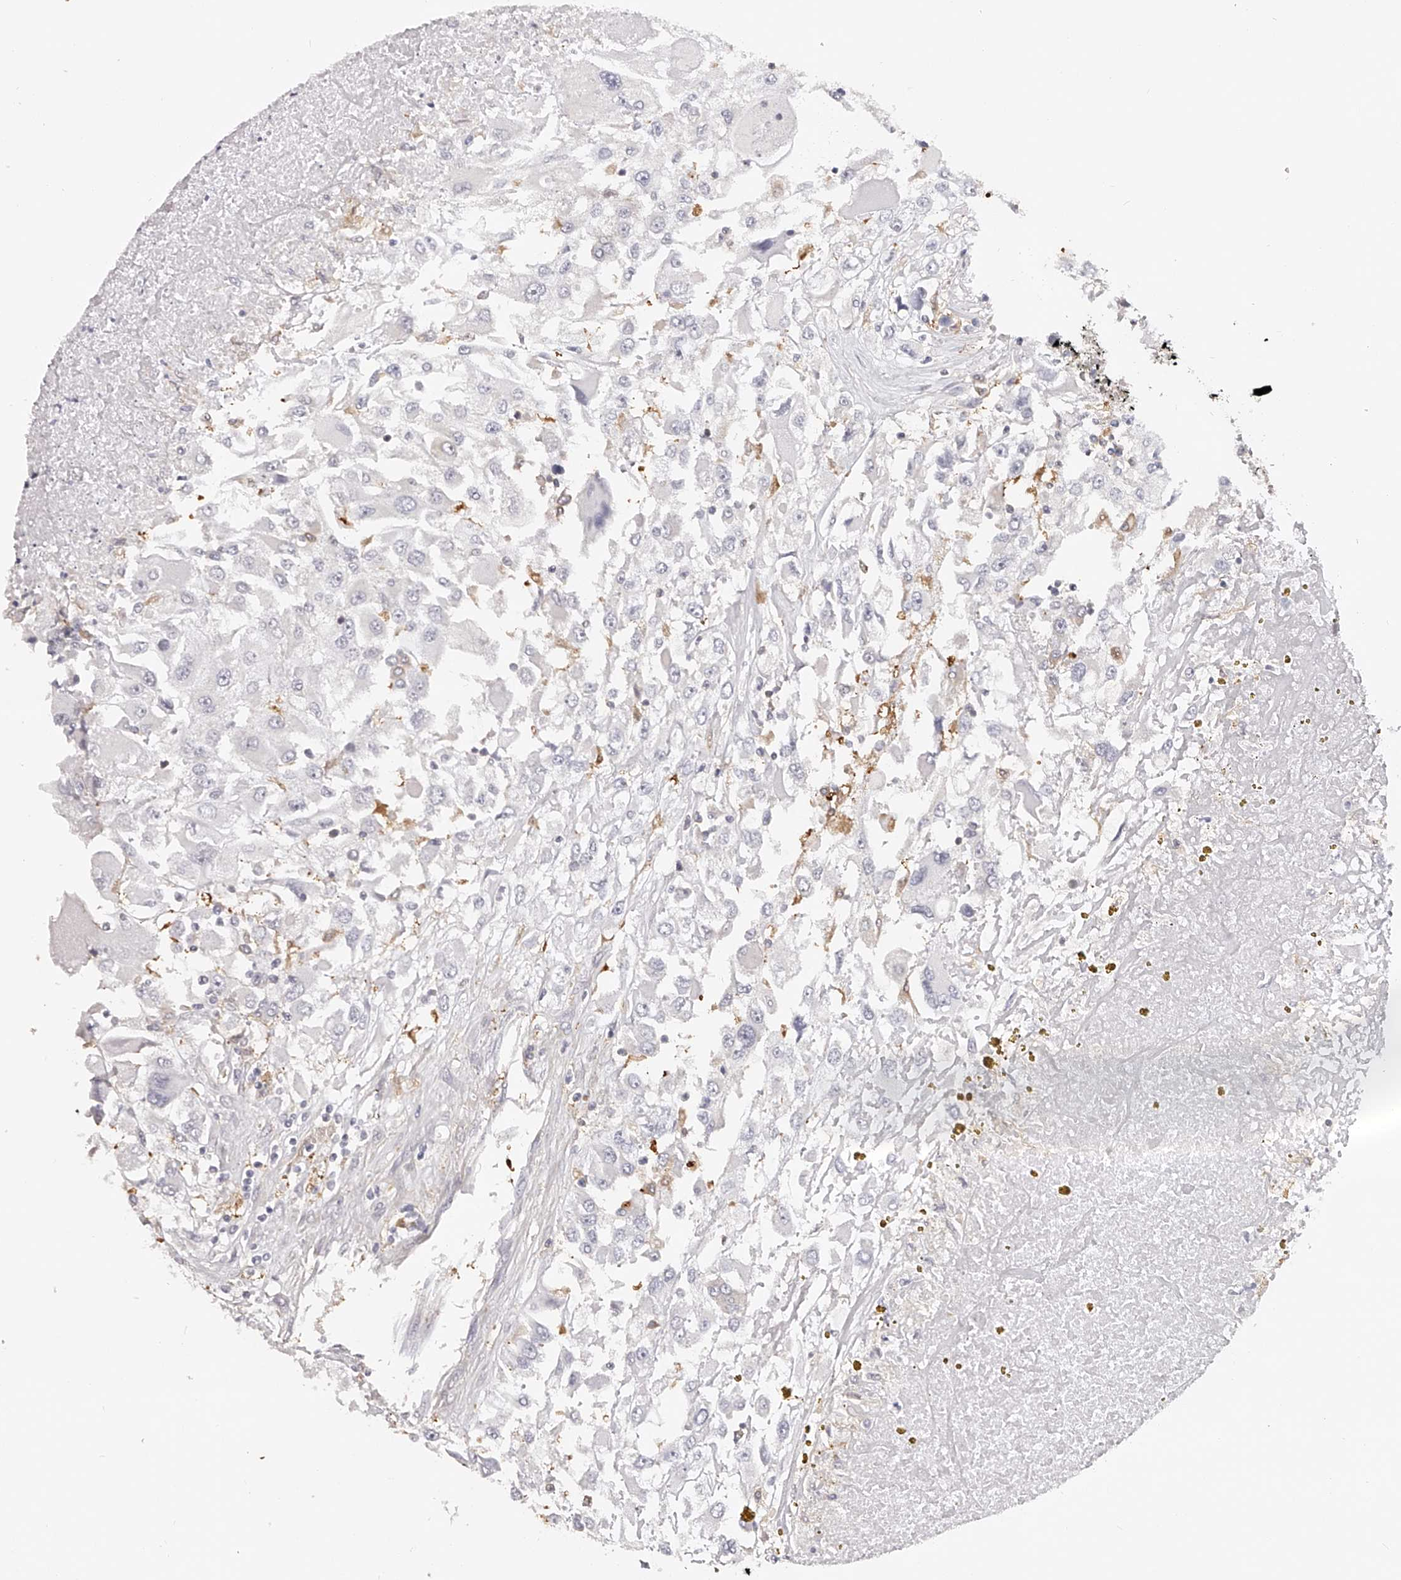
{"staining": {"intensity": "negative", "quantity": "none", "location": "none"}, "tissue": "renal cancer", "cell_type": "Tumor cells", "image_type": "cancer", "snomed": [{"axis": "morphology", "description": "Adenocarcinoma, NOS"}, {"axis": "topography", "description": "Kidney"}], "caption": "Protein analysis of renal adenocarcinoma displays no significant positivity in tumor cells. (Immunohistochemistry, brightfield microscopy, high magnification).", "gene": "LAP3", "patient": {"sex": "female", "age": 52}}